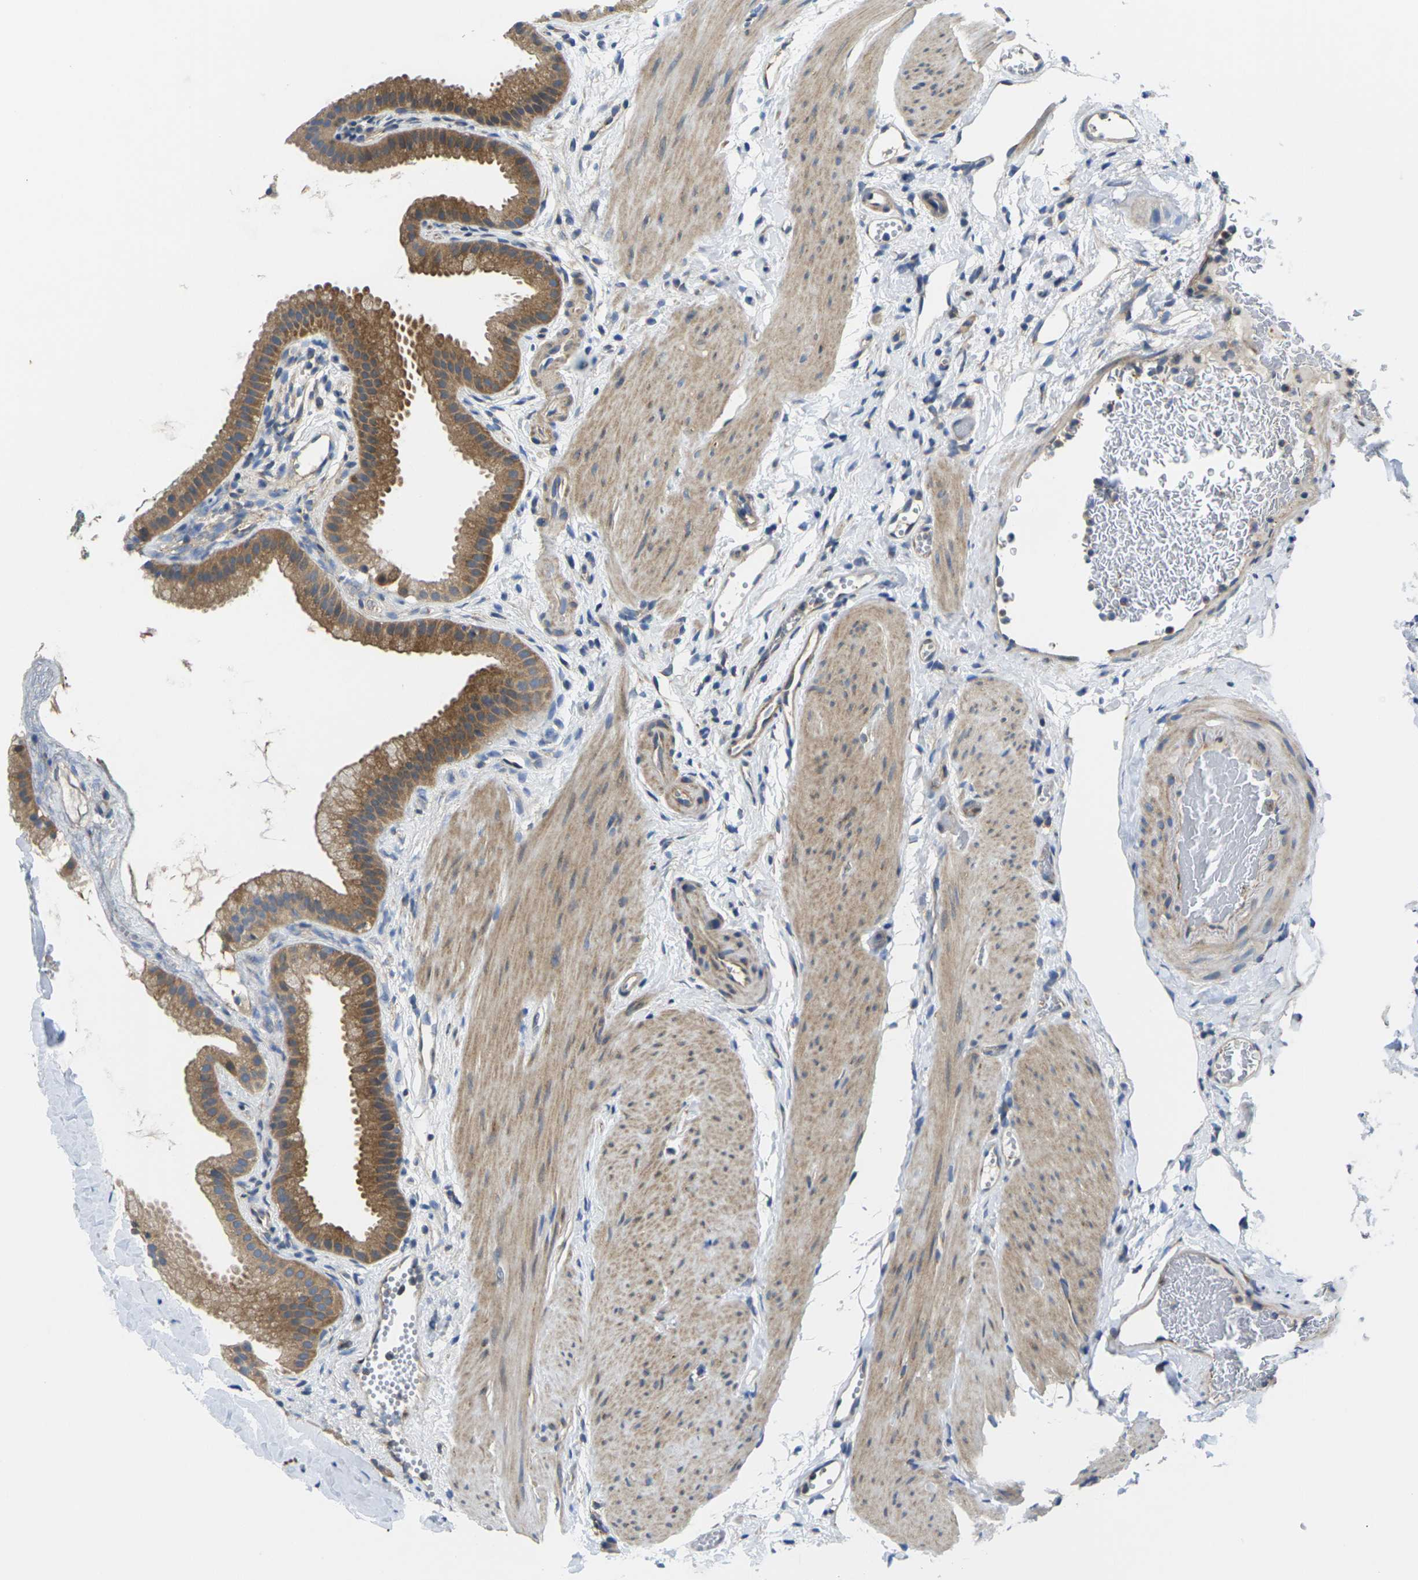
{"staining": {"intensity": "moderate", "quantity": ">75%", "location": "cytoplasmic/membranous"}, "tissue": "gallbladder", "cell_type": "Glandular cells", "image_type": "normal", "snomed": [{"axis": "morphology", "description": "Normal tissue, NOS"}, {"axis": "topography", "description": "Gallbladder"}], "caption": "Approximately >75% of glandular cells in normal human gallbladder show moderate cytoplasmic/membranous protein staining as visualized by brown immunohistochemical staining.", "gene": "TMCC2", "patient": {"sex": "female", "age": 64}}